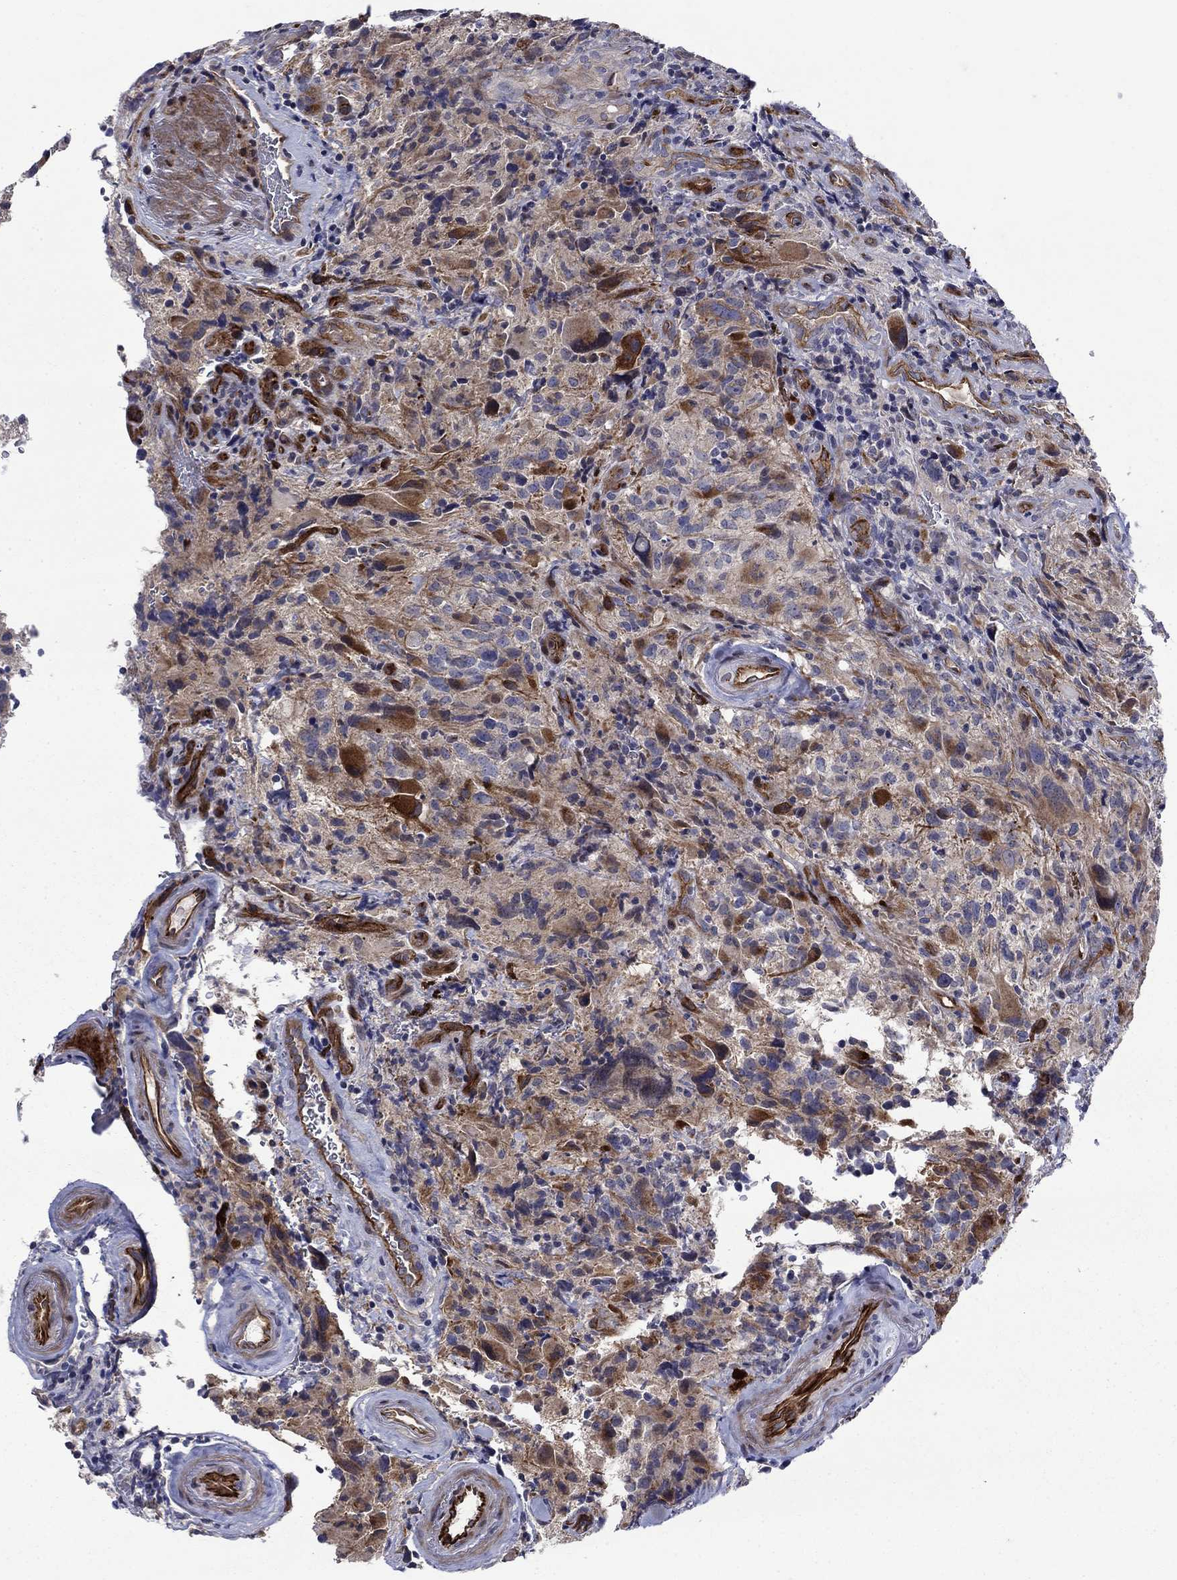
{"staining": {"intensity": "strong", "quantity": "<25%", "location": "cytoplasmic/membranous"}, "tissue": "glioma", "cell_type": "Tumor cells", "image_type": "cancer", "snomed": [{"axis": "morphology", "description": "Glioma, malignant, NOS"}, {"axis": "morphology", "description": "Glioma, malignant, High grade"}, {"axis": "topography", "description": "Brain"}], "caption": "Immunohistochemical staining of high-grade glioma (malignant) displays strong cytoplasmic/membranous protein staining in about <25% of tumor cells.", "gene": "SLC7A1", "patient": {"sex": "female", "age": 71}}